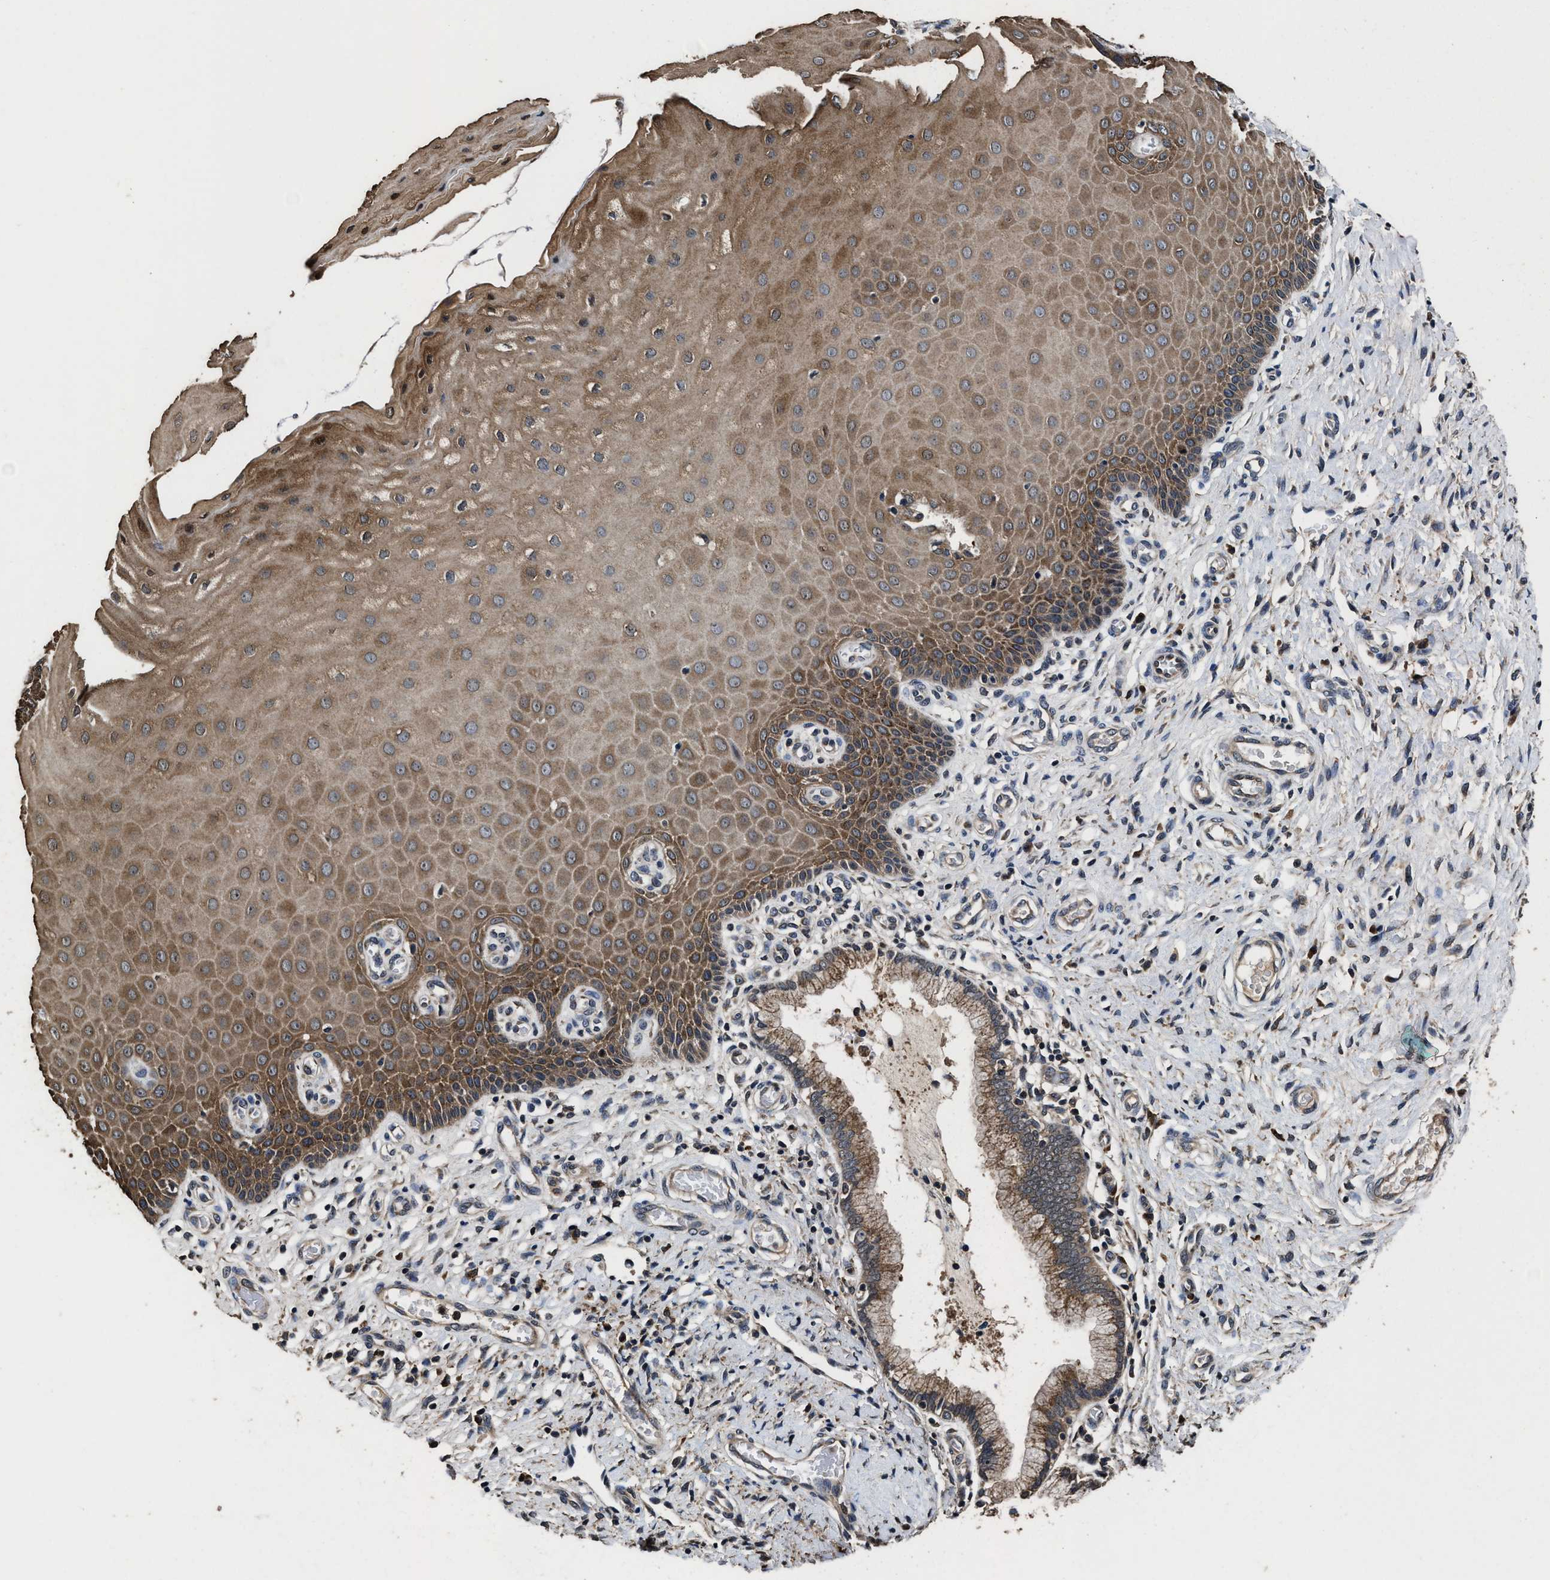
{"staining": {"intensity": "moderate", "quantity": ">75%", "location": "cytoplasmic/membranous"}, "tissue": "cervix", "cell_type": "Glandular cells", "image_type": "normal", "snomed": [{"axis": "morphology", "description": "Normal tissue, NOS"}, {"axis": "topography", "description": "Cervix"}], "caption": "This photomicrograph exhibits immunohistochemistry staining of unremarkable cervix, with medium moderate cytoplasmic/membranous positivity in approximately >75% of glandular cells.", "gene": "EBAG9", "patient": {"sex": "female", "age": 55}}